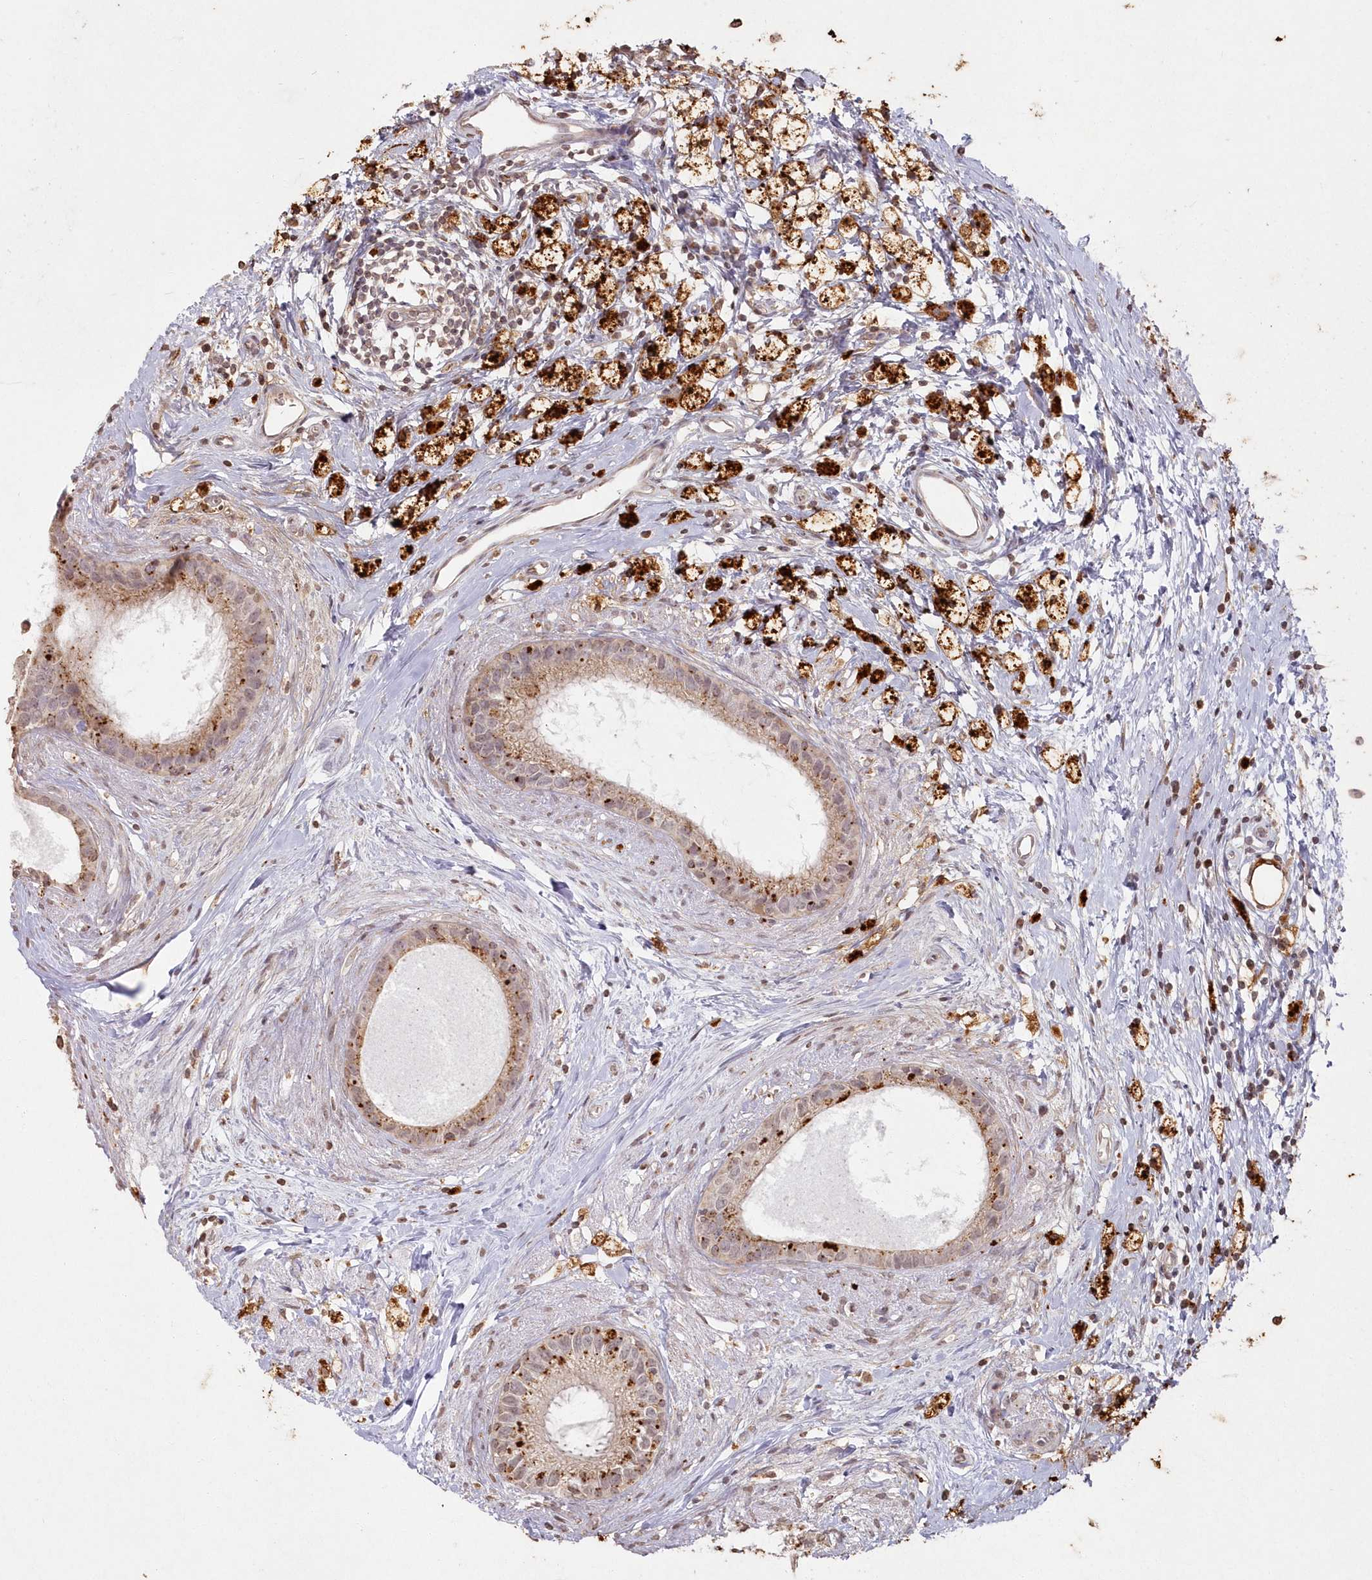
{"staining": {"intensity": "moderate", "quantity": "25%-75%", "location": "cytoplasmic/membranous"}, "tissue": "epididymis", "cell_type": "Glandular cells", "image_type": "normal", "snomed": [{"axis": "morphology", "description": "Normal tissue, NOS"}, {"axis": "topography", "description": "Epididymis"}], "caption": "IHC image of normal human epididymis stained for a protein (brown), which reveals medium levels of moderate cytoplasmic/membranous positivity in about 25%-75% of glandular cells.", "gene": "ARSB", "patient": {"sex": "male", "age": 80}}